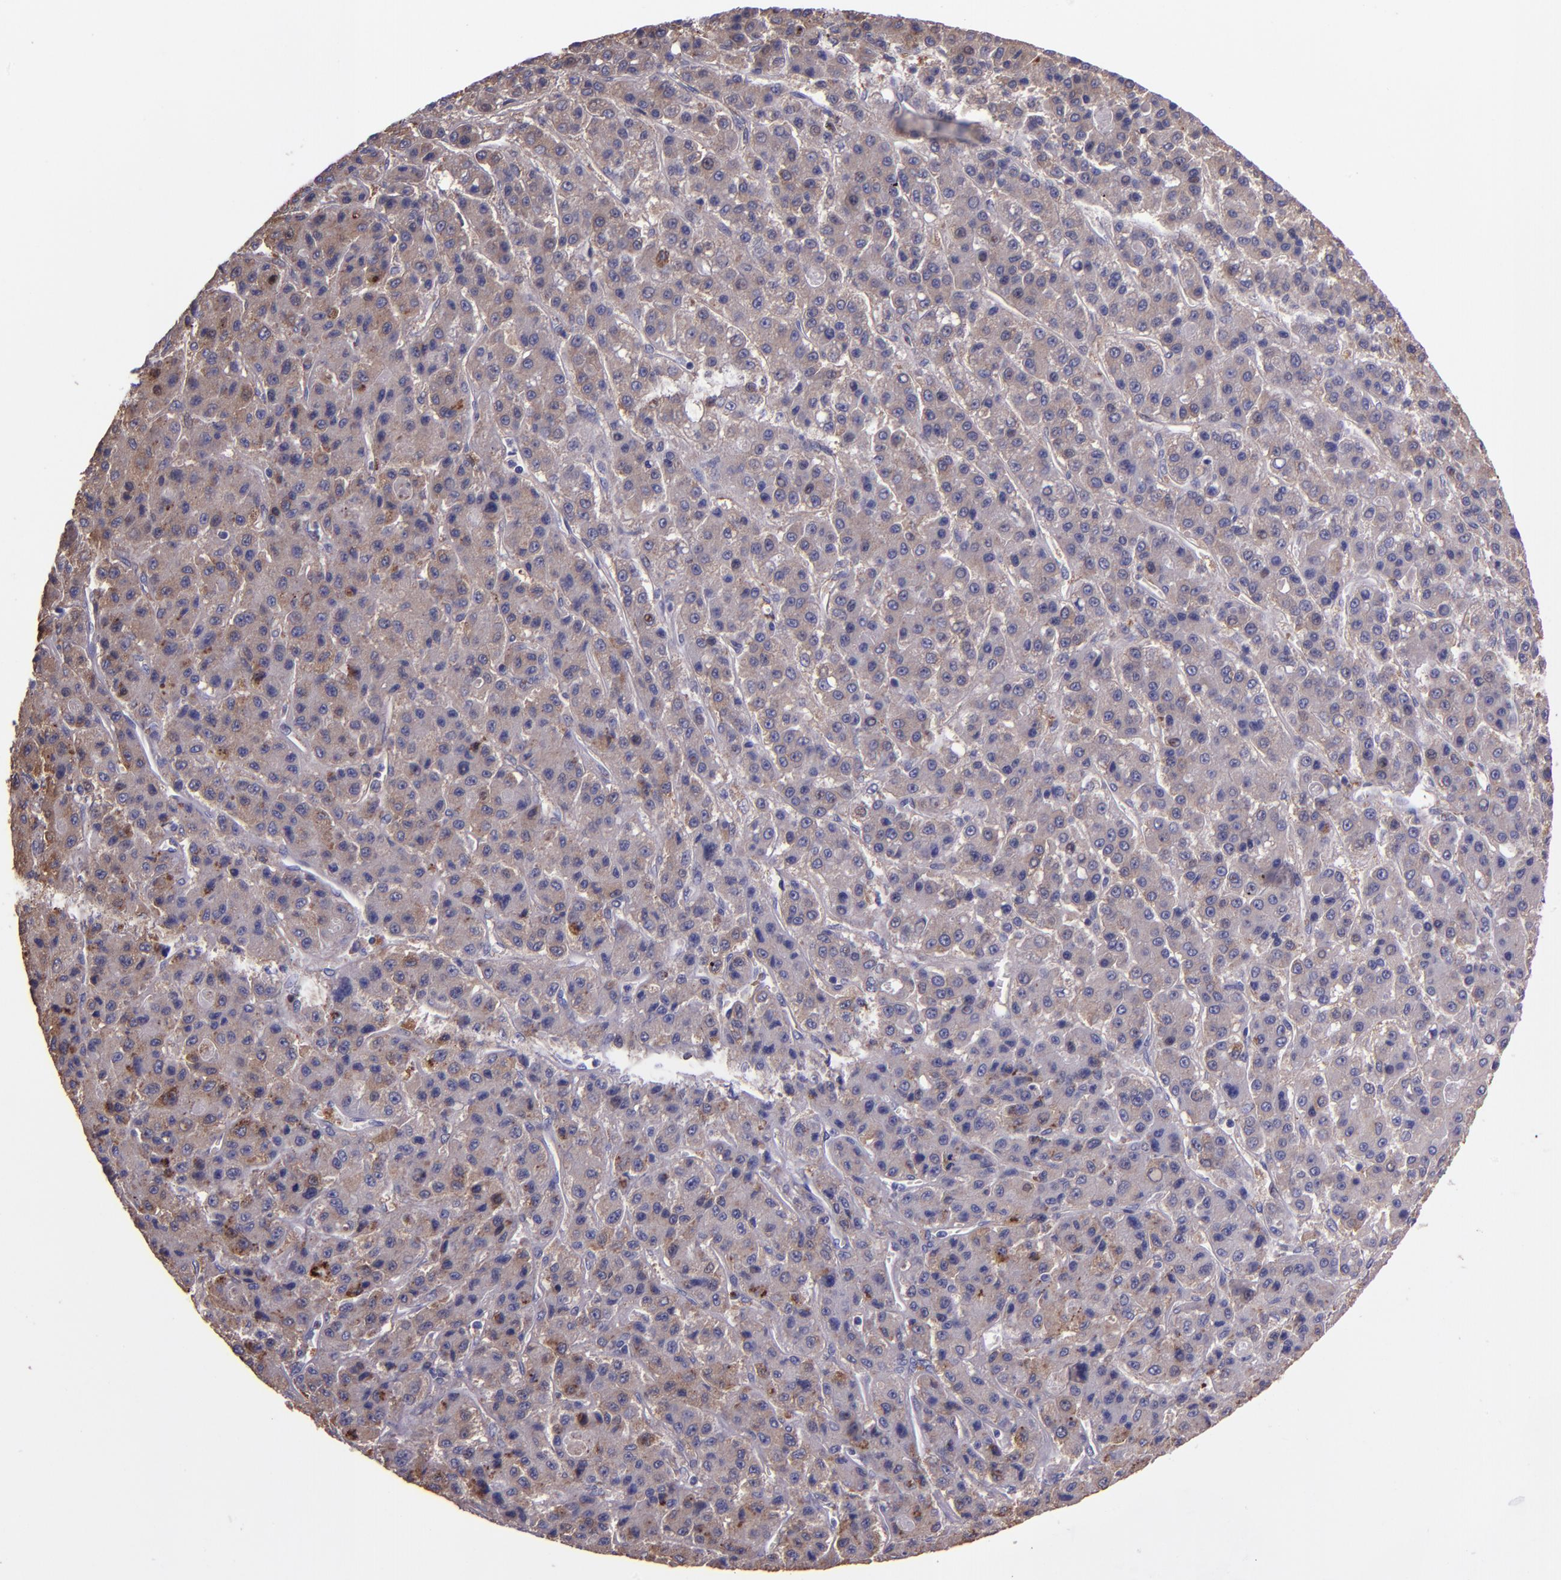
{"staining": {"intensity": "weak", "quantity": ">75%", "location": "cytoplasmic/membranous"}, "tissue": "liver cancer", "cell_type": "Tumor cells", "image_type": "cancer", "snomed": [{"axis": "morphology", "description": "Carcinoma, Hepatocellular, NOS"}, {"axis": "topography", "description": "Liver"}], "caption": "There is low levels of weak cytoplasmic/membranous positivity in tumor cells of liver cancer (hepatocellular carcinoma), as demonstrated by immunohistochemical staining (brown color).", "gene": "WASHC1", "patient": {"sex": "male", "age": 70}}